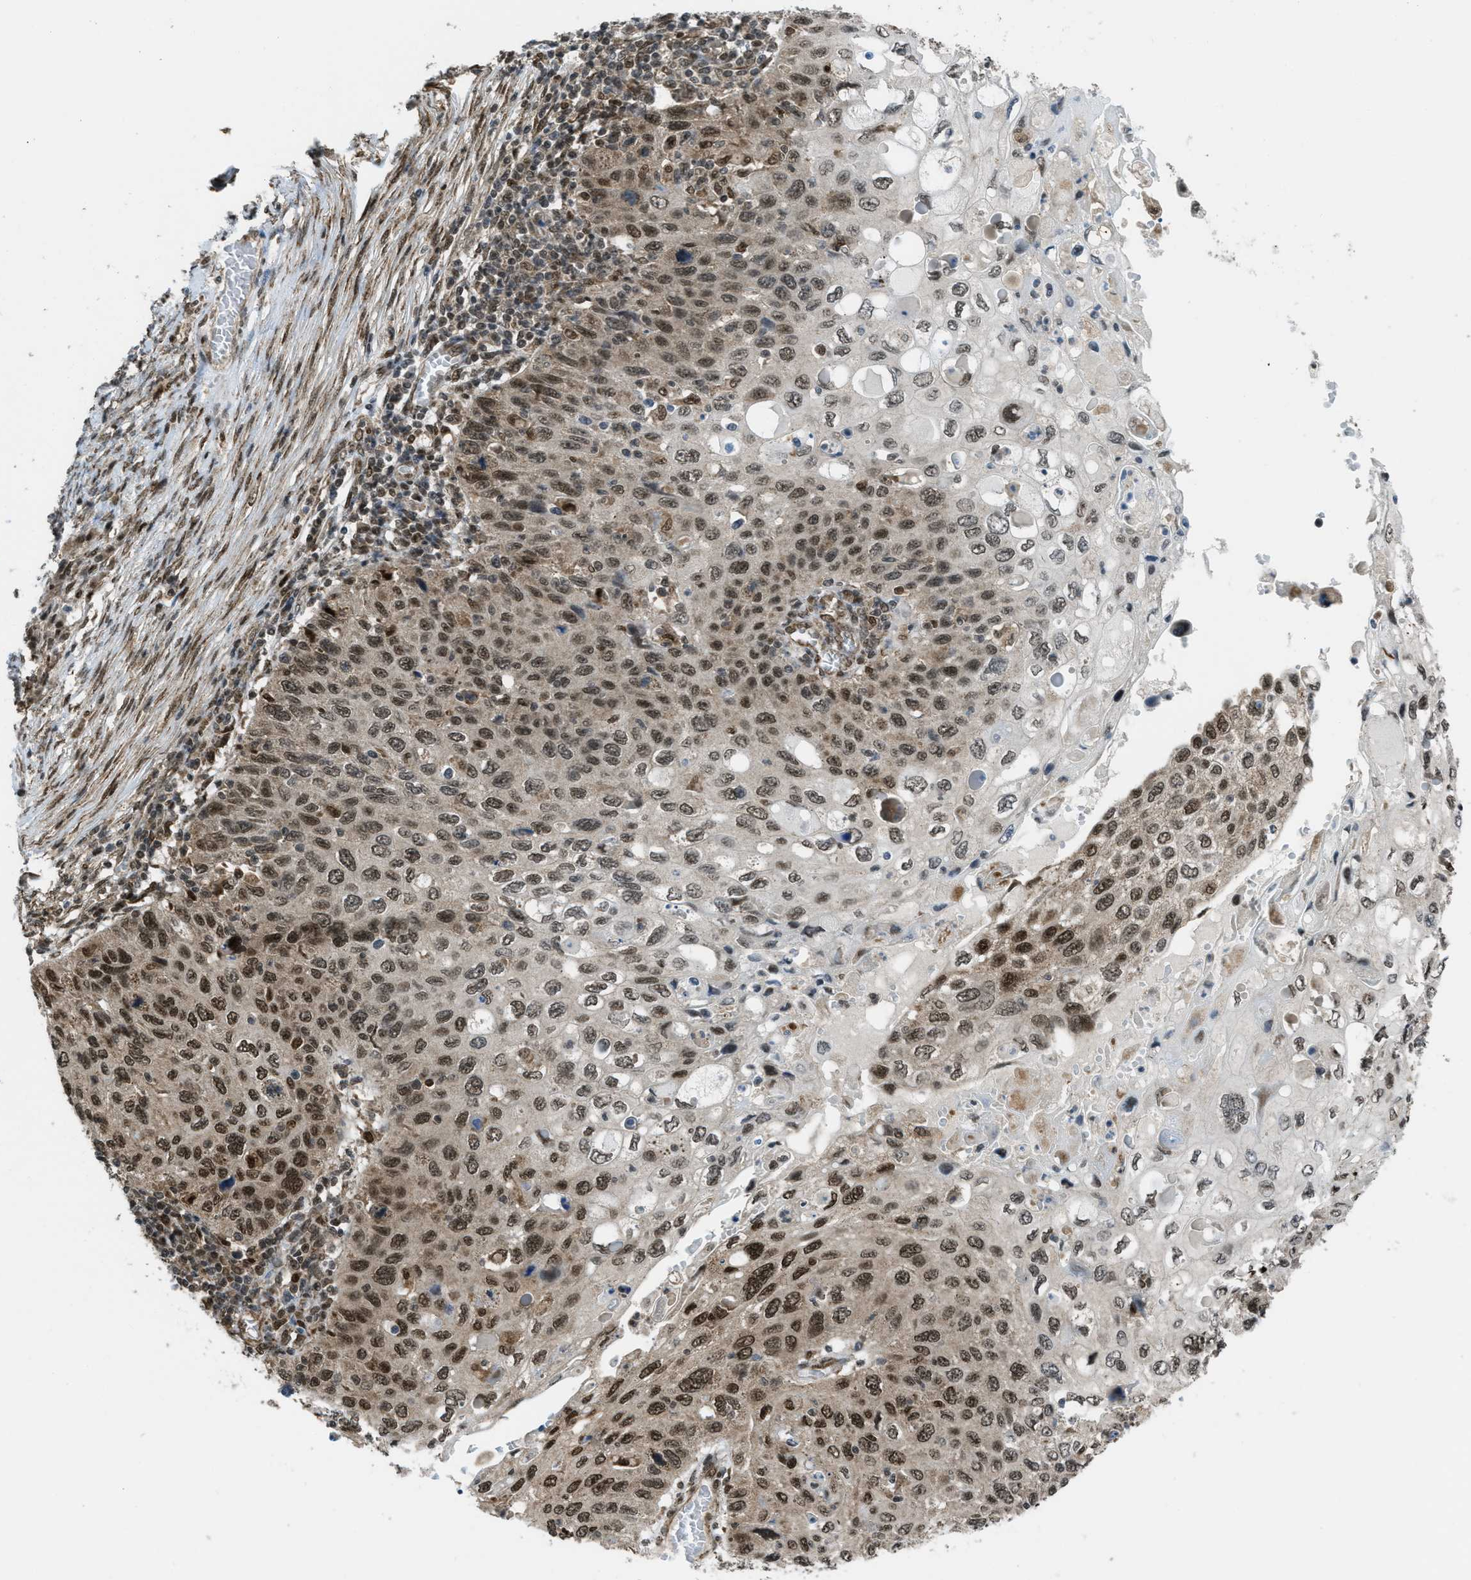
{"staining": {"intensity": "moderate", "quantity": ">75%", "location": "nuclear"}, "tissue": "cervical cancer", "cell_type": "Tumor cells", "image_type": "cancer", "snomed": [{"axis": "morphology", "description": "Squamous cell carcinoma, NOS"}, {"axis": "topography", "description": "Cervix"}], "caption": "This image exhibits immunohistochemistry staining of cervical squamous cell carcinoma, with medium moderate nuclear staining in approximately >75% of tumor cells.", "gene": "TNPO1", "patient": {"sex": "female", "age": 70}}